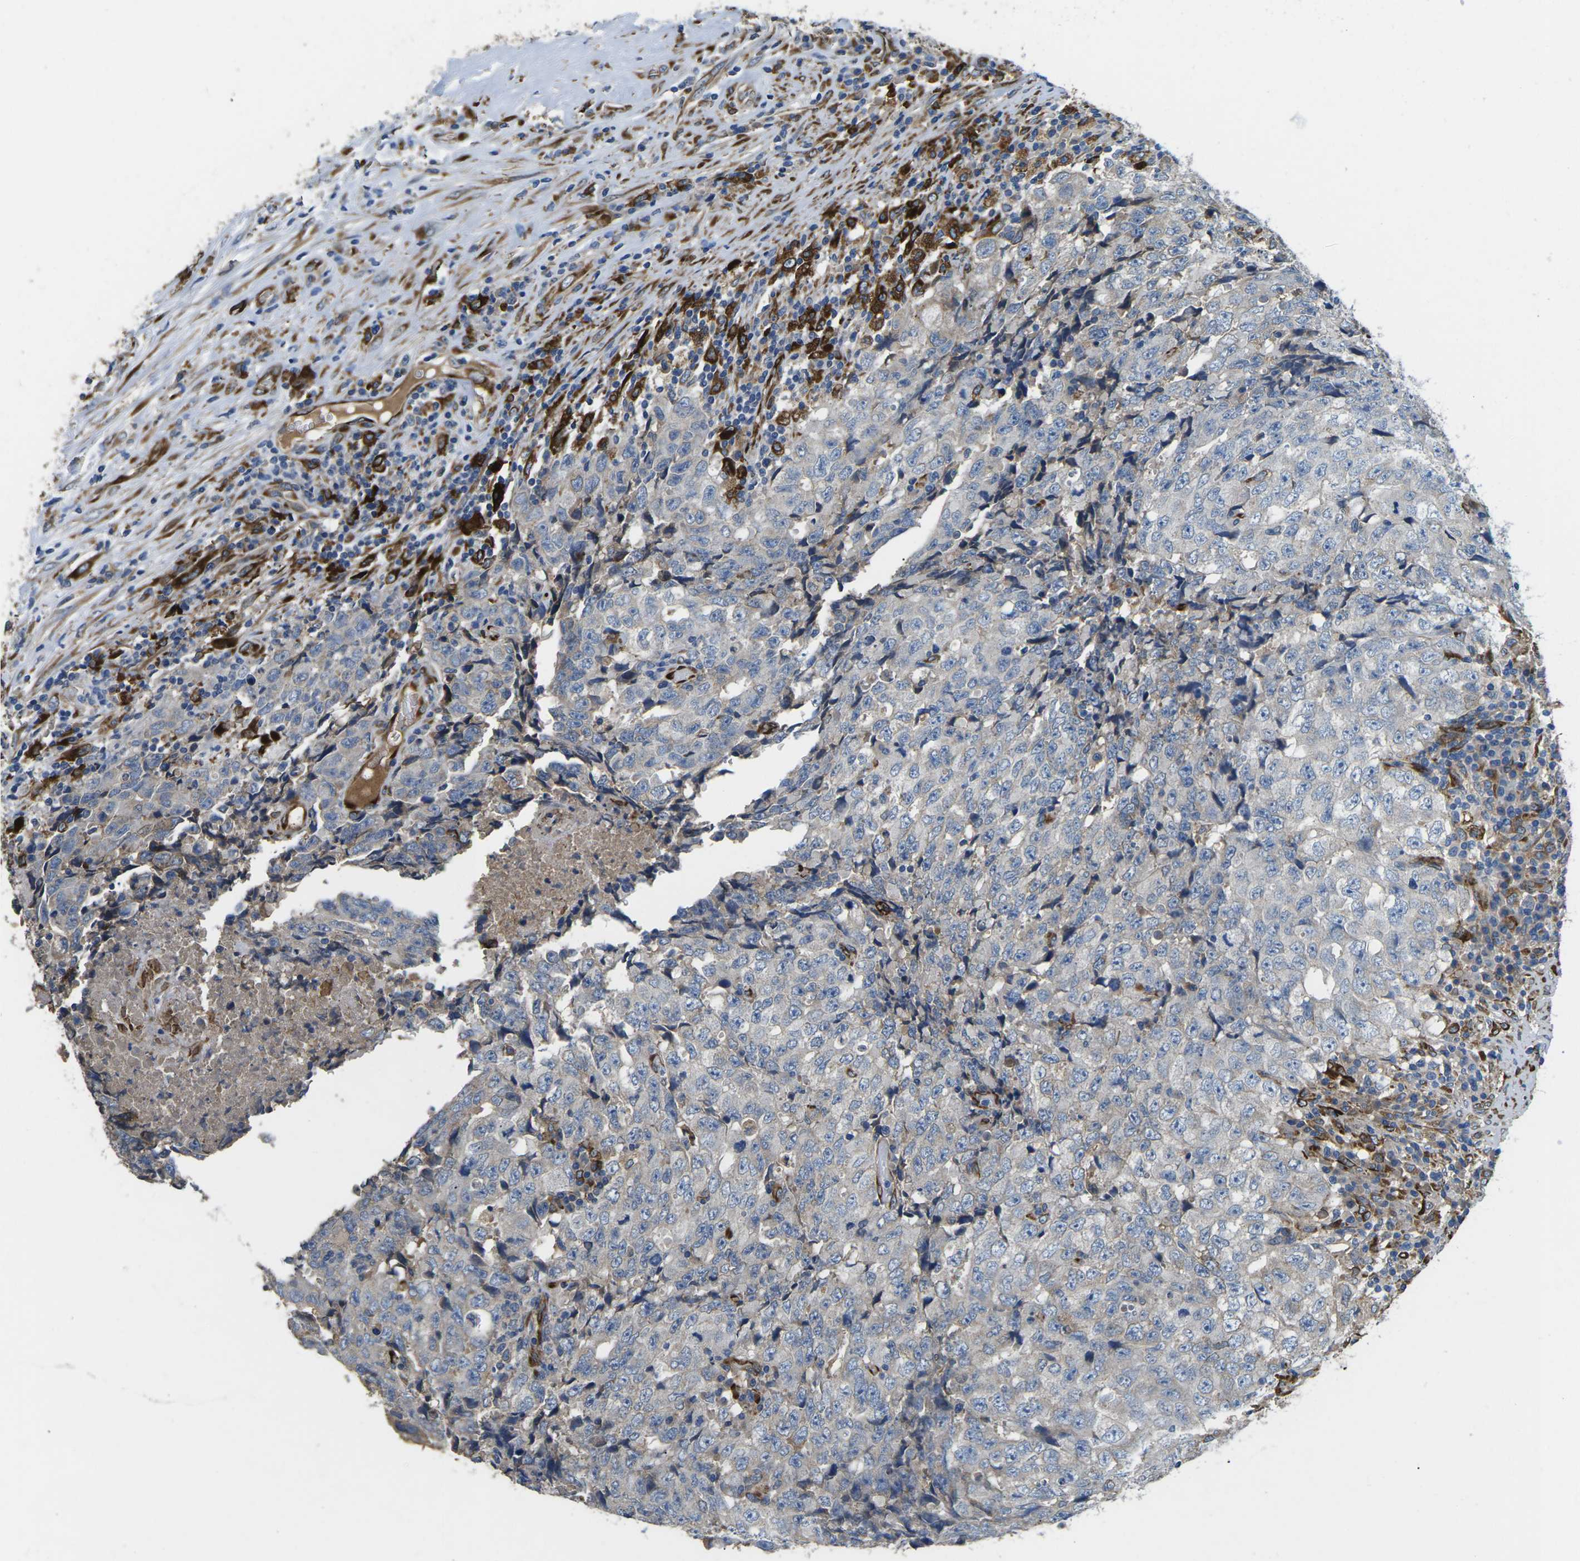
{"staining": {"intensity": "negative", "quantity": "none", "location": "none"}, "tissue": "testis cancer", "cell_type": "Tumor cells", "image_type": "cancer", "snomed": [{"axis": "morphology", "description": "Necrosis, NOS"}, {"axis": "morphology", "description": "Carcinoma, Embryonal, NOS"}, {"axis": "topography", "description": "Testis"}], "caption": "Testis embryonal carcinoma stained for a protein using immunohistochemistry (IHC) exhibits no staining tumor cells.", "gene": "PDZD8", "patient": {"sex": "male", "age": 19}}